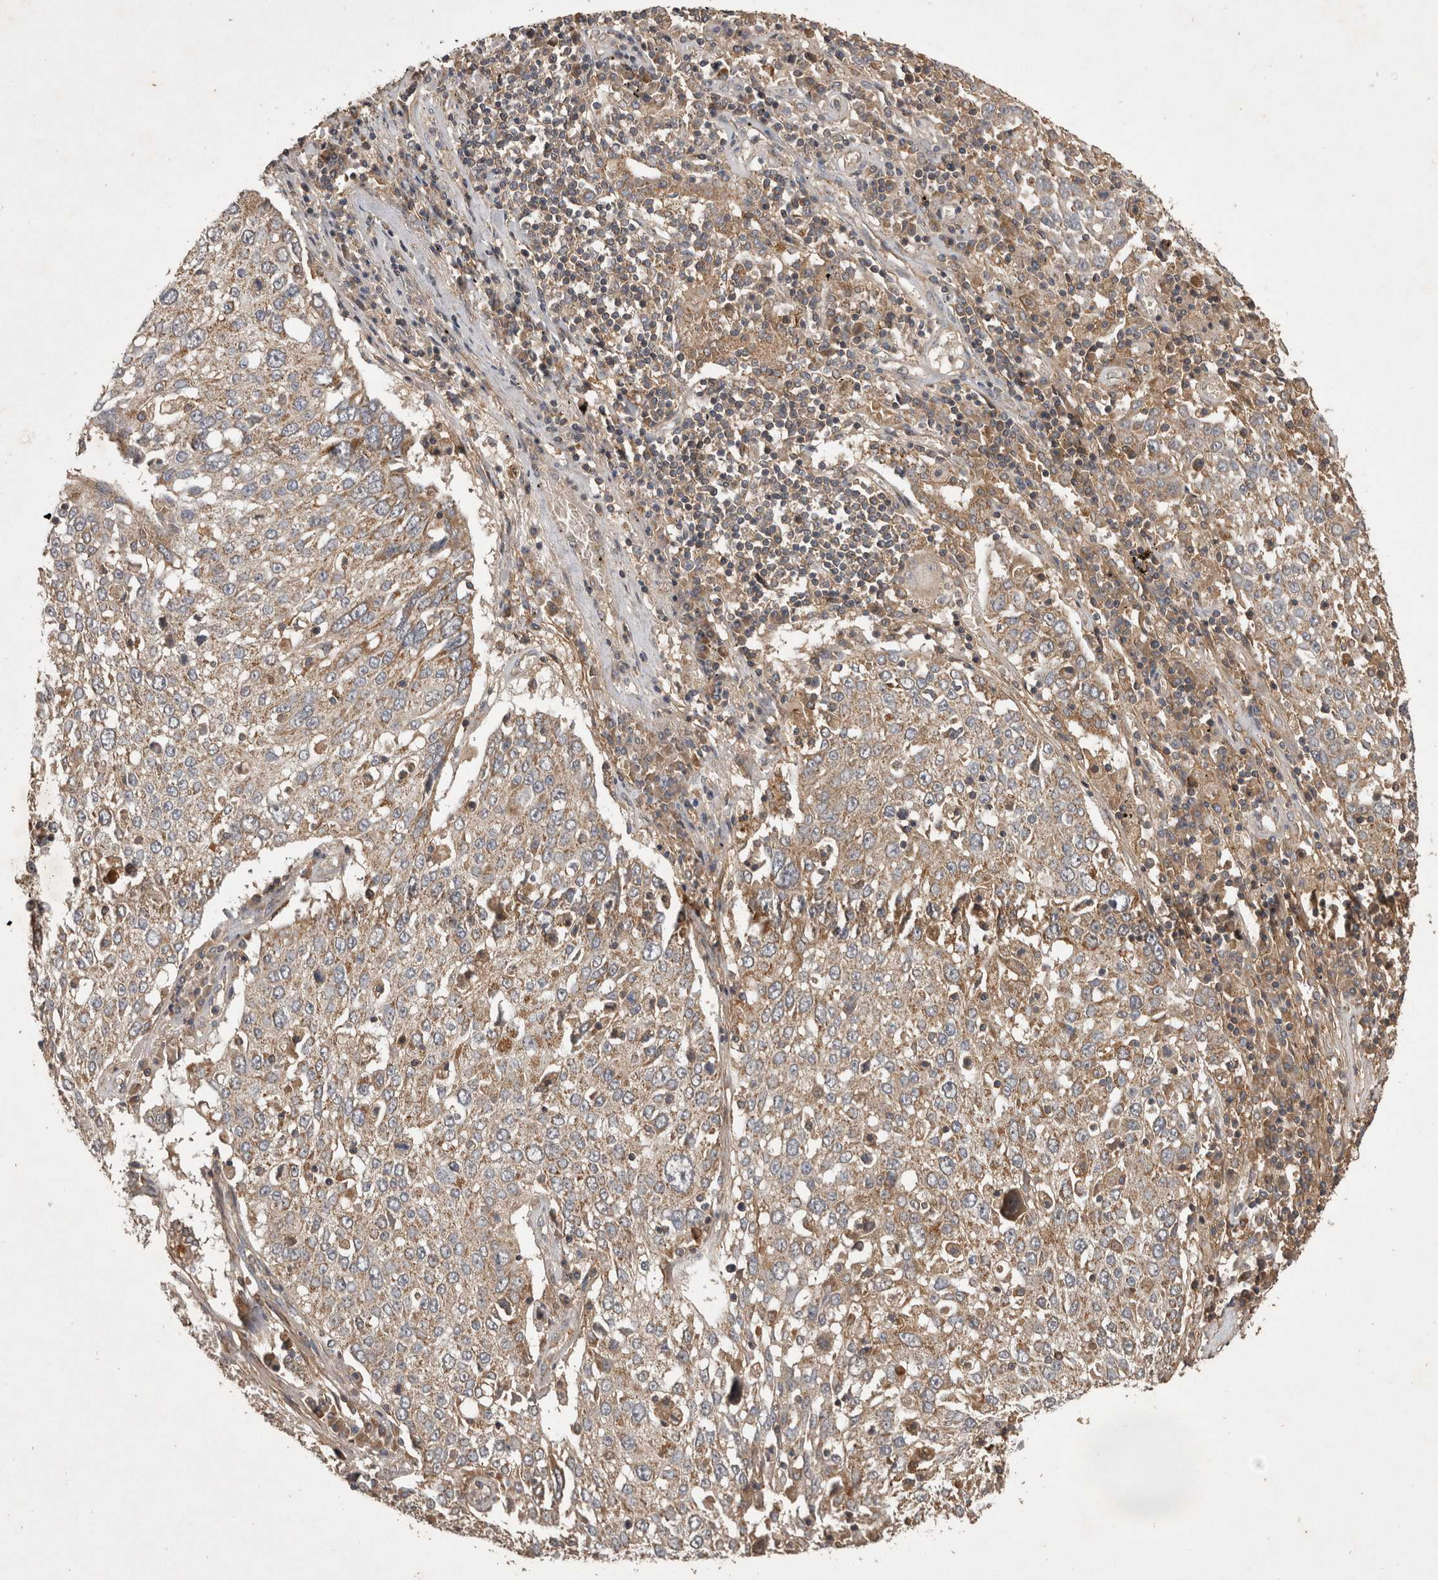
{"staining": {"intensity": "weak", "quantity": "25%-75%", "location": "cytoplasmic/membranous"}, "tissue": "lung cancer", "cell_type": "Tumor cells", "image_type": "cancer", "snomed": [{"axis": "morphology", "description": "Squamous cell carcinoma, NOS"}, {"axis": "topography", "description": "Lung"}], "caption": "This image demonstrates immunohistochemistry (IHC) staining of human squamous cell carcinoma (lung), with low weak cytoplasmic/membranous staining in approximately 25%-75% of tumor cells.", "gene": "TRMT61B", "patient": {"sex": "male", "age": 65}}